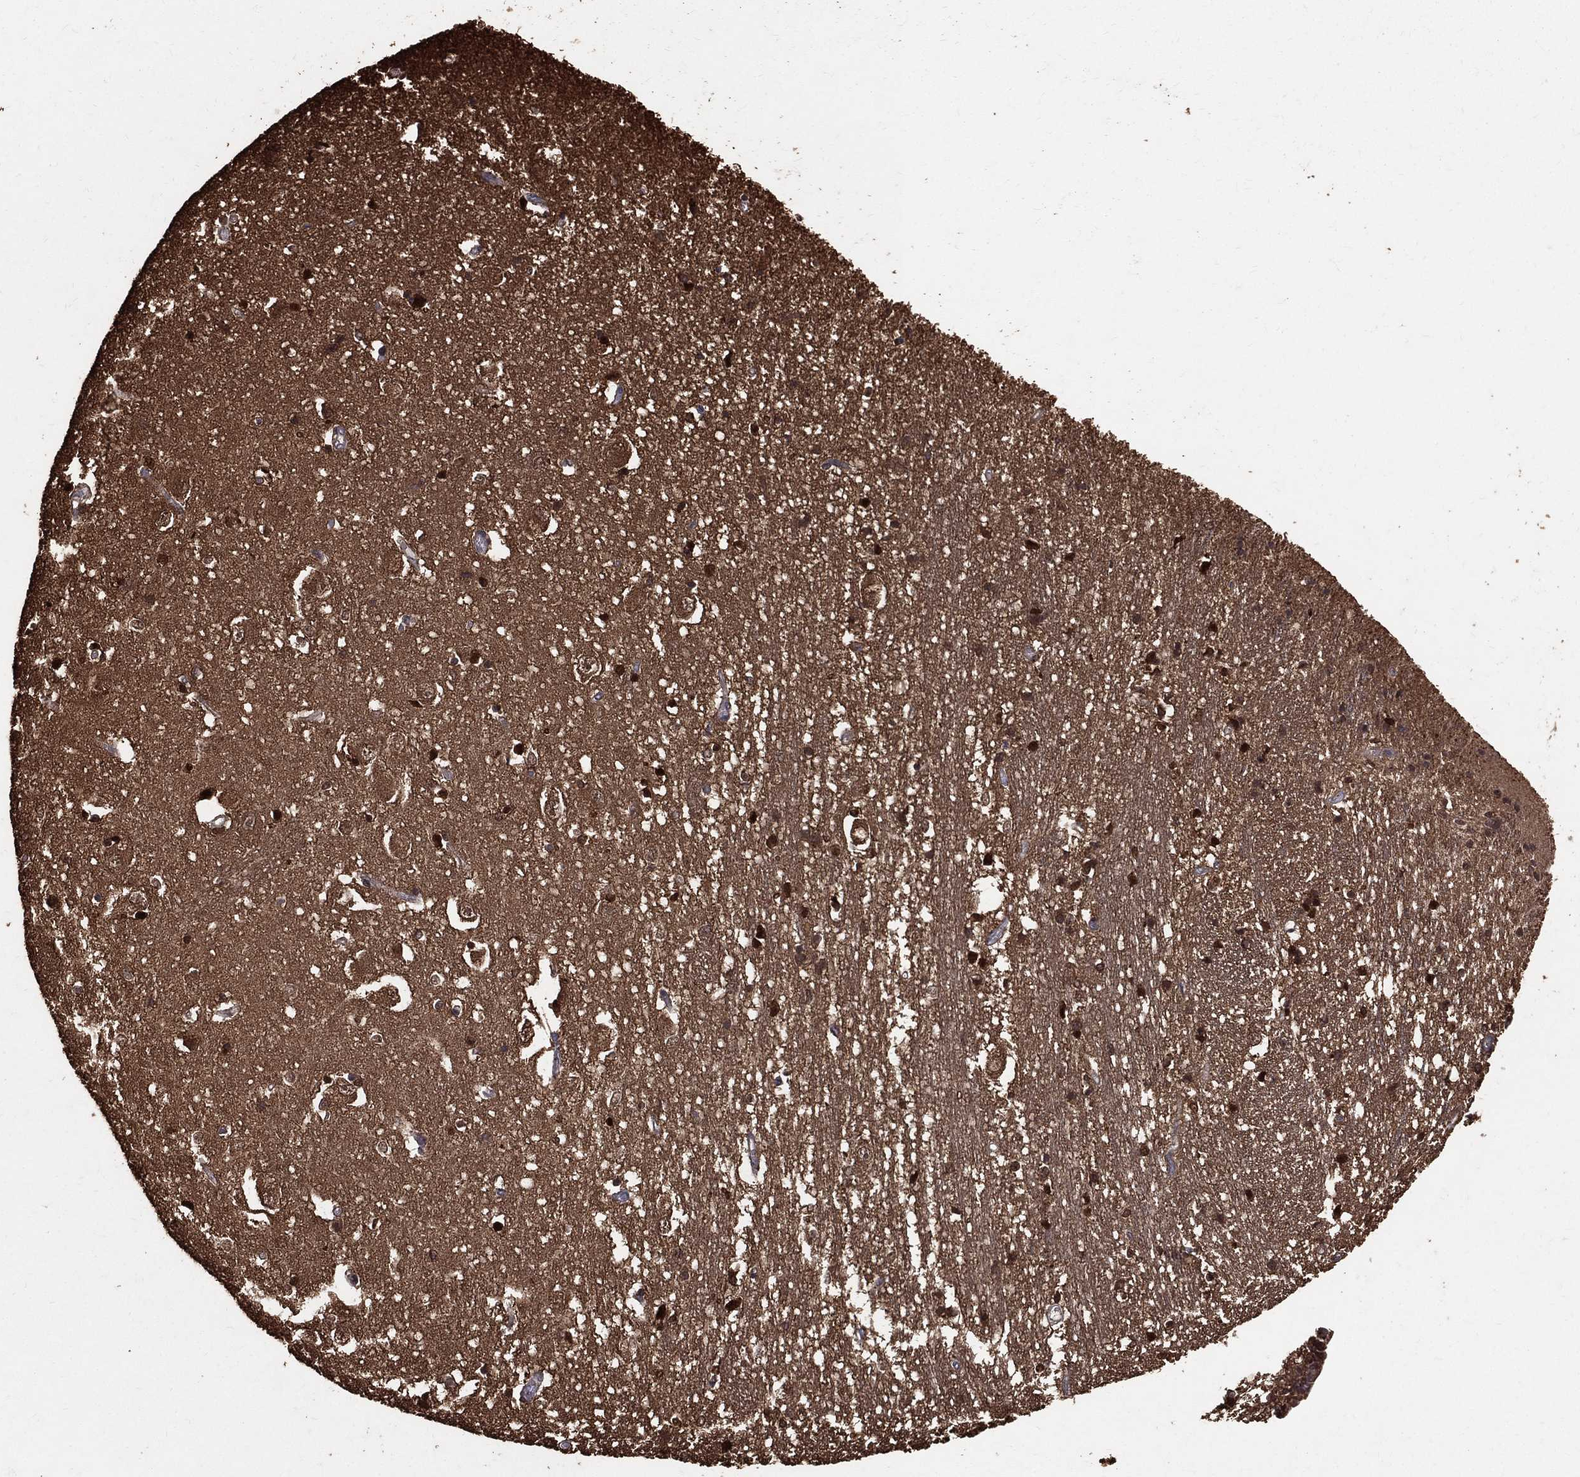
{"staining": {"intensity": "strong", "quantity": "25%-75%", "location": "nuclear"}, "tissue": "caudate", "cell_type": "Glial cells", "image_type": "normal", "snomed": [{"axis": "morphology", "description": "Normal tissue, NOS"}, {"axis": "topography", "description": "Lateral ventricle wall"}], "caption": "Glial cells display strong nuclear staining in approximately 25%-75% of cells in normal caudate. The protein of interest is stained brown, and the nuclei are stained in blue (DAB (3,3'-diaminobenzidine) IHC with brightfield microscopy, high magnification).", "gene": "DPYSL2", "patient": {"sex": "male", "age": 54}}